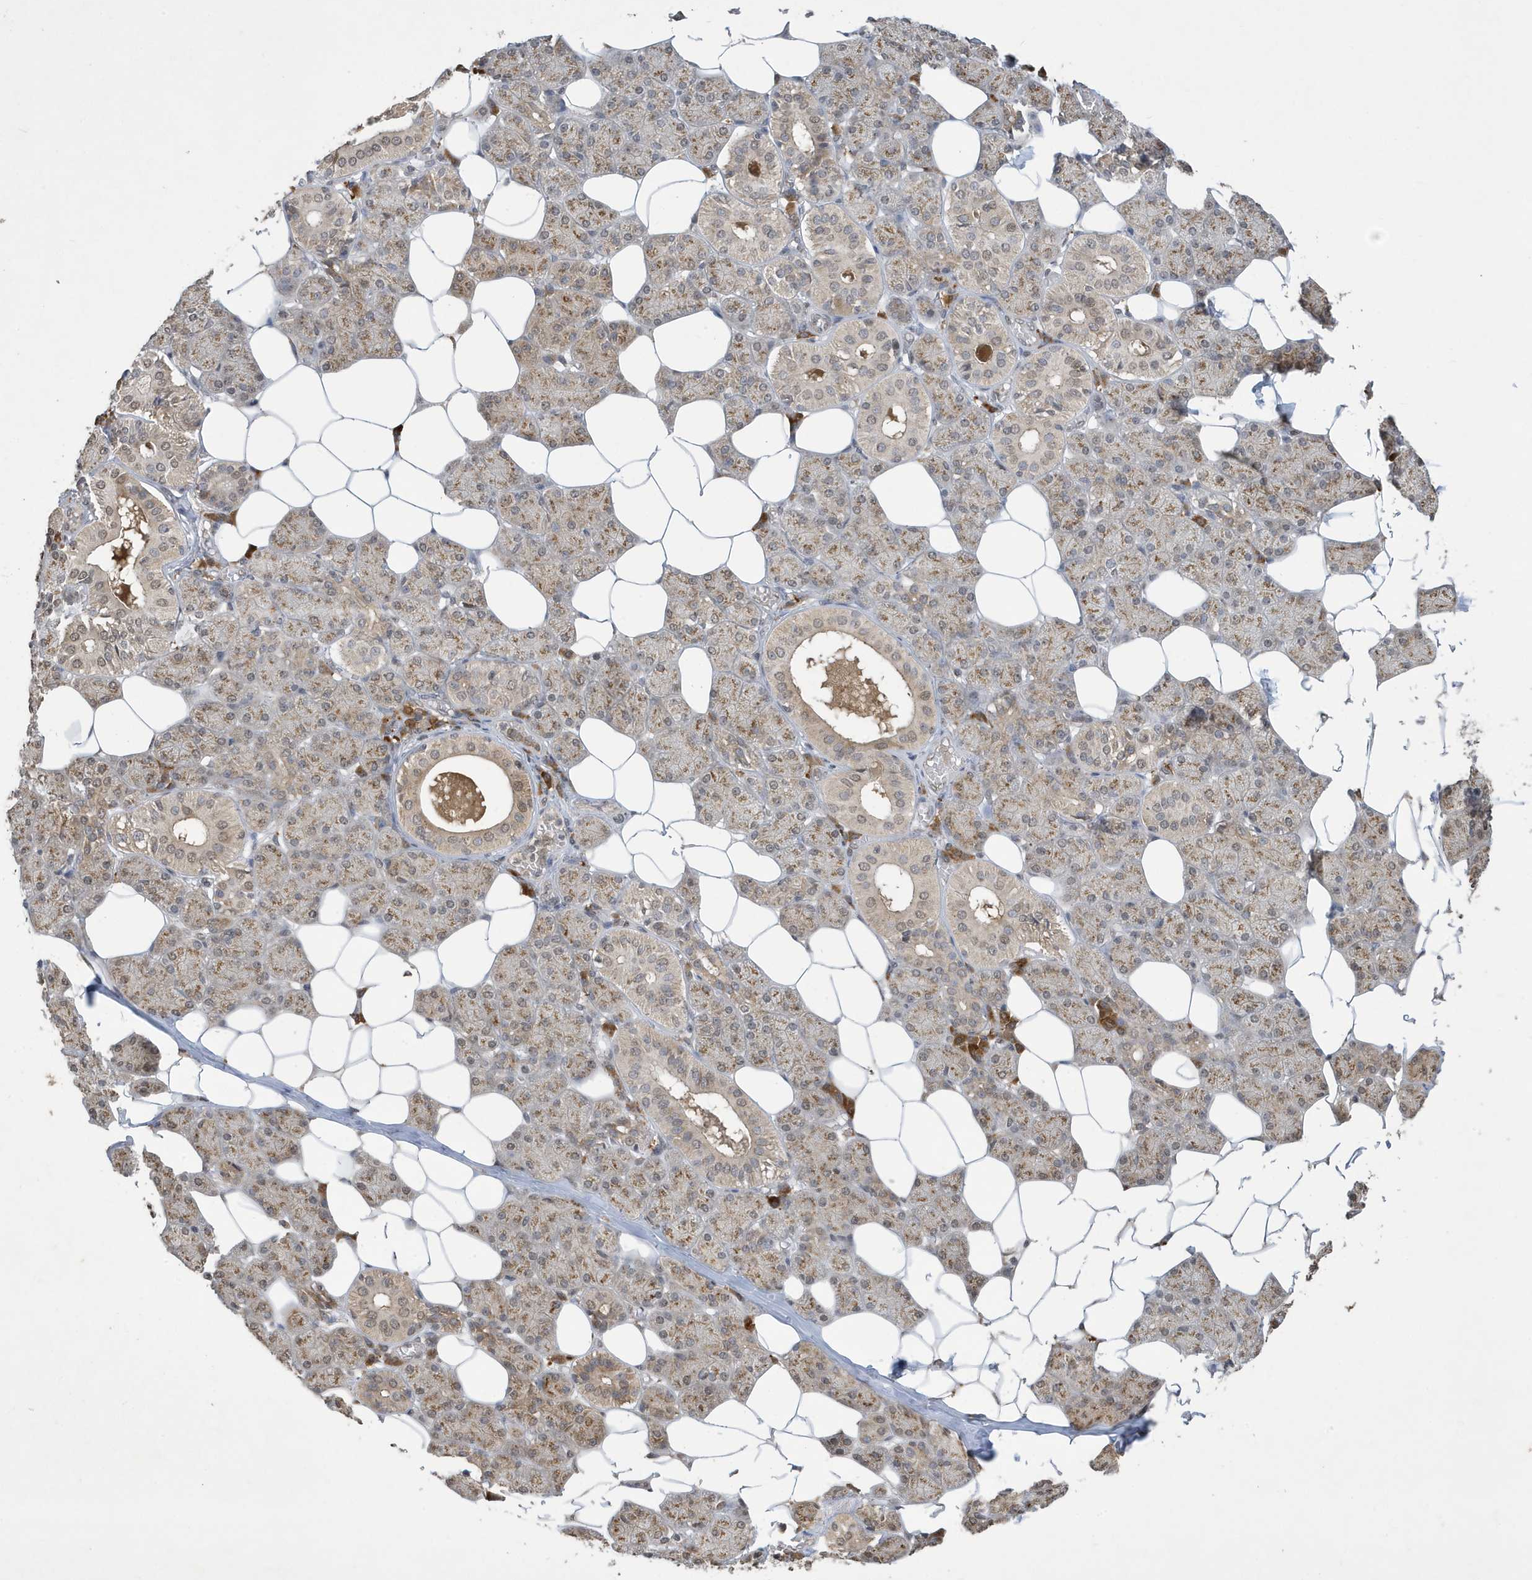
{"staining": {"intensity": "moderate", "quantity": ">75%", "location": "cytoplasmic/membranous"}, "tissue": "salivary gland", "cell_type": "Glandular cells", "image_type": "normal", "snomed": [{"axis": "morphology", "description": "Normal tissue, NOS"}, {"axis": "topography", "description": "Salivary gland"}], "caption": "Immunohistochemistry (IHC) staining of normal salivary gland, which exhibits medium levels of moderate cytoplasmic/membranous positivity in about >75% of glandular cells indicating moderate cytoplasmic/membranous protein expression. The staining was performed using DAB (brown) for protein detection and nuclei were counterstained in hematoxylin (blue).", "gene": "STX10", "patient": {"sex": "female", "age": 33}}